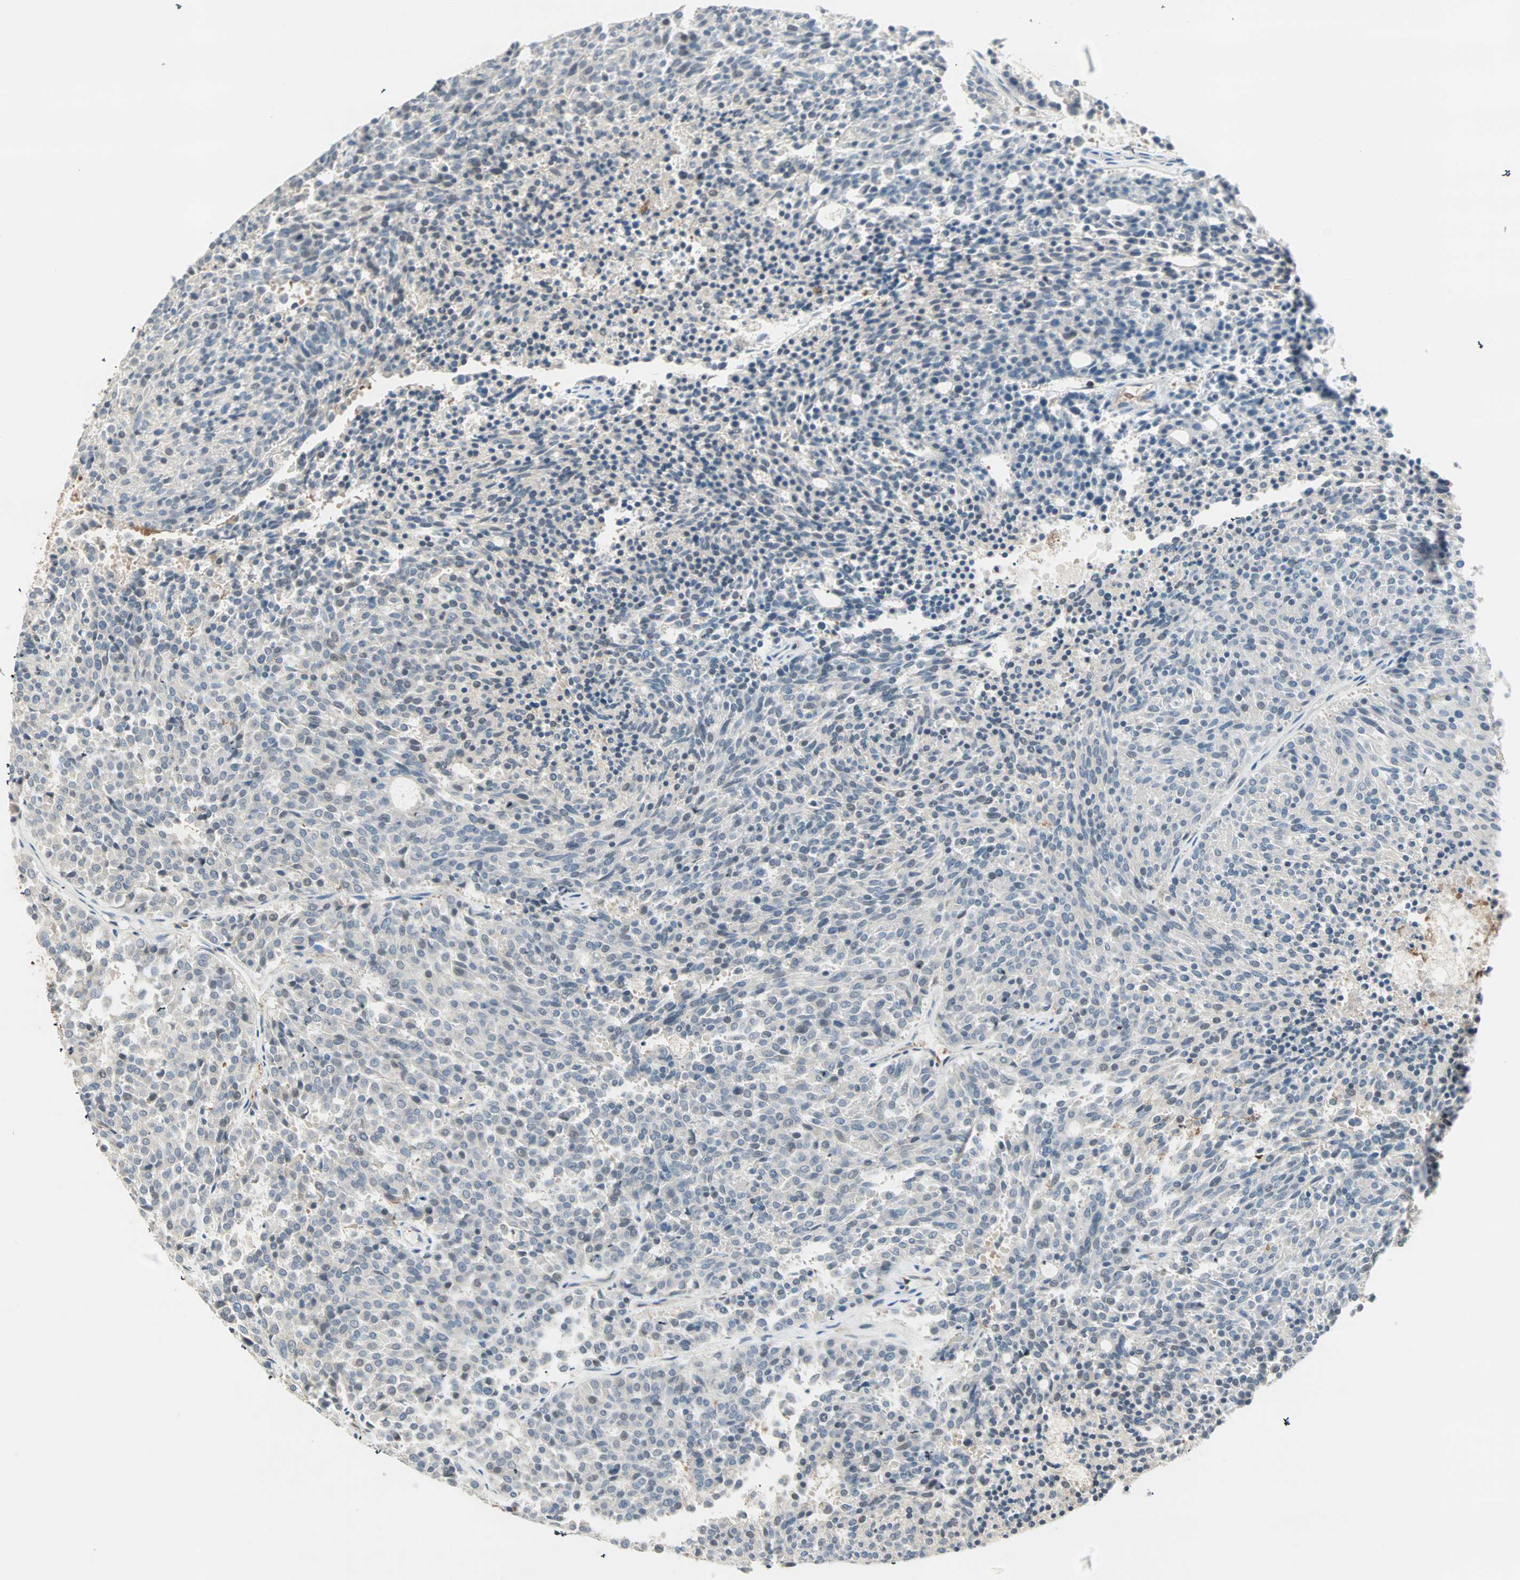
{"staining": {"intensity": "weak", "quantity": "<25%", "location": "cytoplasmic/membranous"}, "tissue": "carcinoid", "cell_type": "Tumor cells", "image_type": "cancer", "snomed": [{"axis": "morphology", "description": "Carcinoid, malignant, NOS"}, {"axis": "topography", "description": "Pancreas"}], "caption": "Carcinoid was stained to show a protein in brown. There is no significant expression in tumor cells.", "gene": "TEC", "patient": {"sex": "female", "age": 54}}